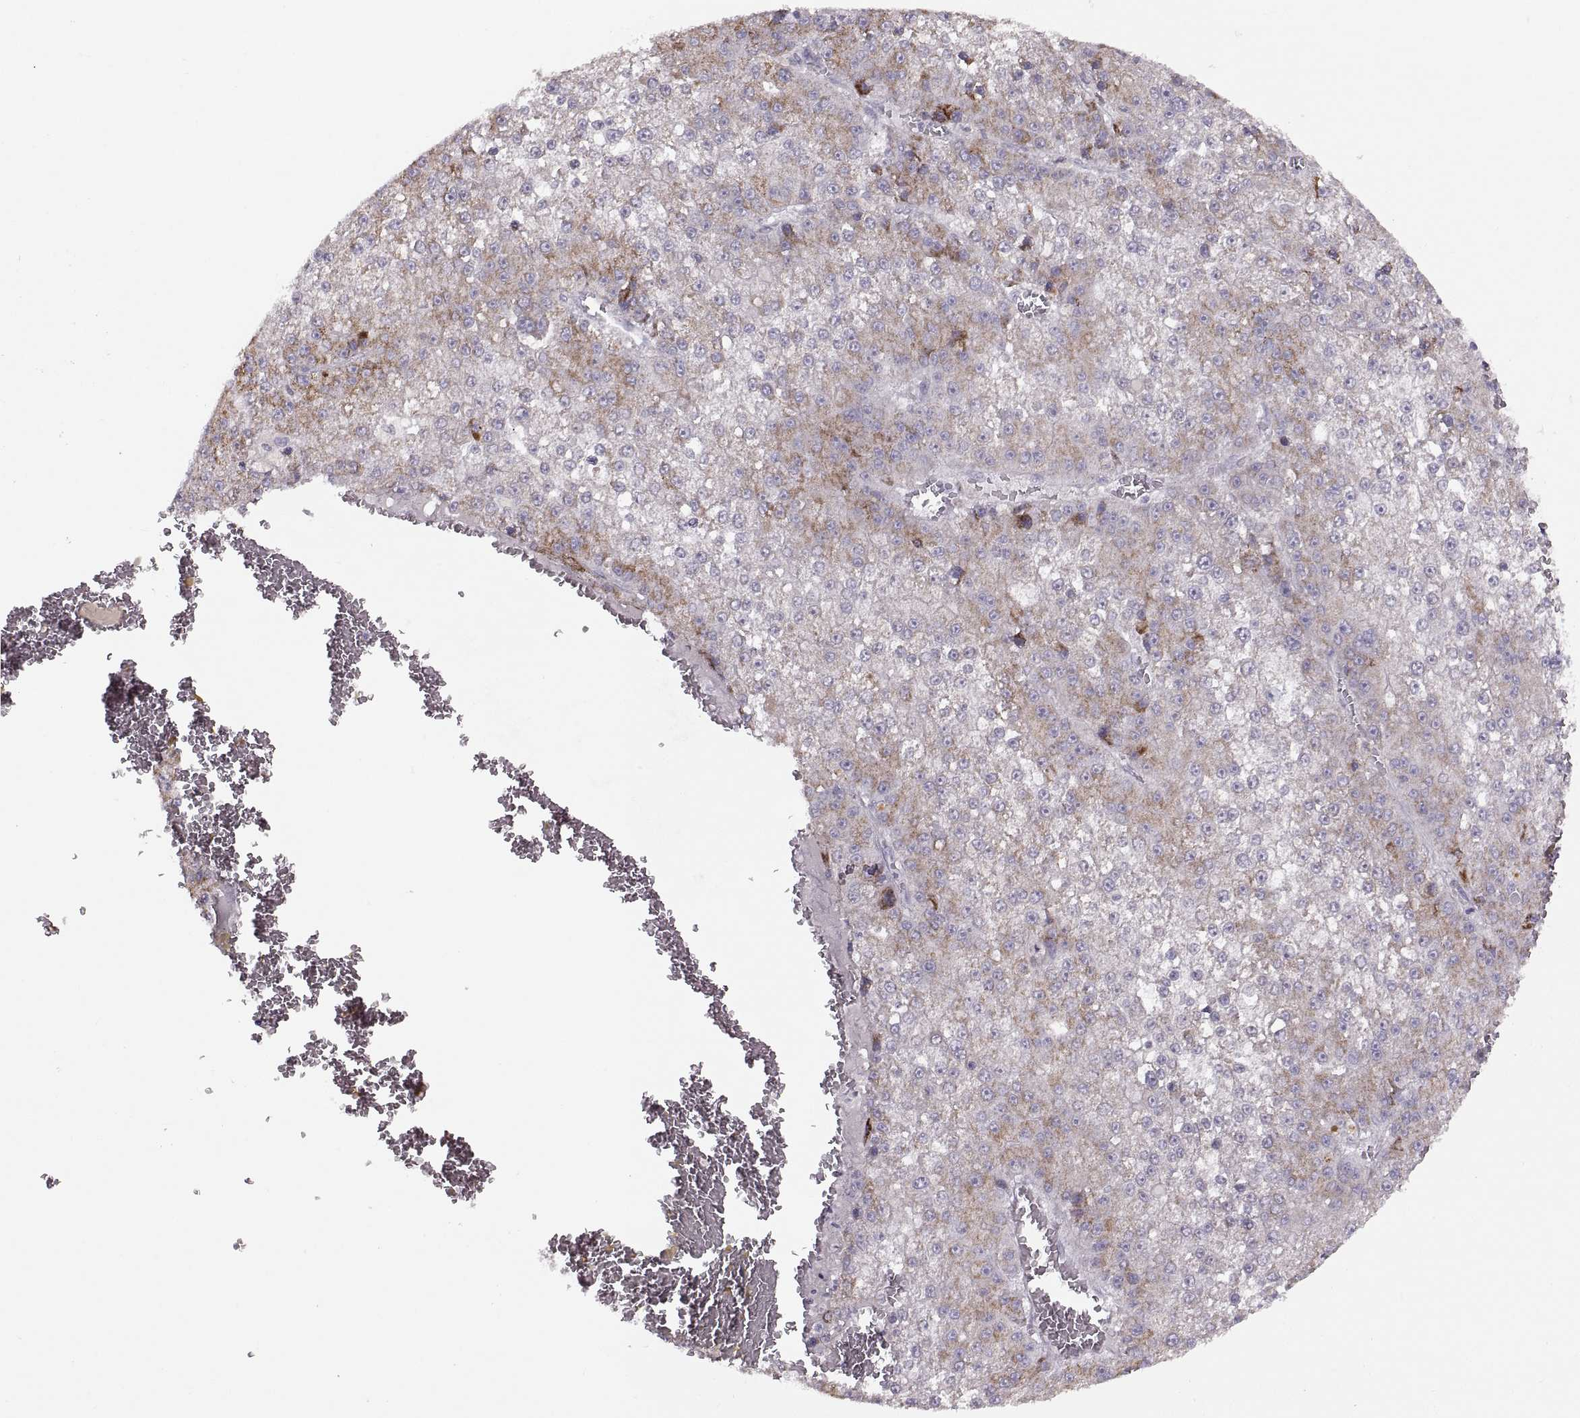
{"staining": {"intensity": "moderate", "quantity": "25%-75%", "location": "cytoplasmic/membranous"}, "tissue": "liver cancer", "cell_type": "Tumor cells", "image_type": "cancer", "snomed": [{"axis": "morphology", "description": "Carcinoma, Hepatocellular, NOS"}, {"axis": "topography", "description": "Liver"}], "caption": "IHC (DAB (3,3'-diaminobenzidine)) staining of human liver hepatocellular carcinoma exhibits moderate cytoplasmic/membranous protein positivity in about 25%-75% of tumor cells.", "gene": "PIERCE1", "patient": {"sex": "female", "age": 73}}